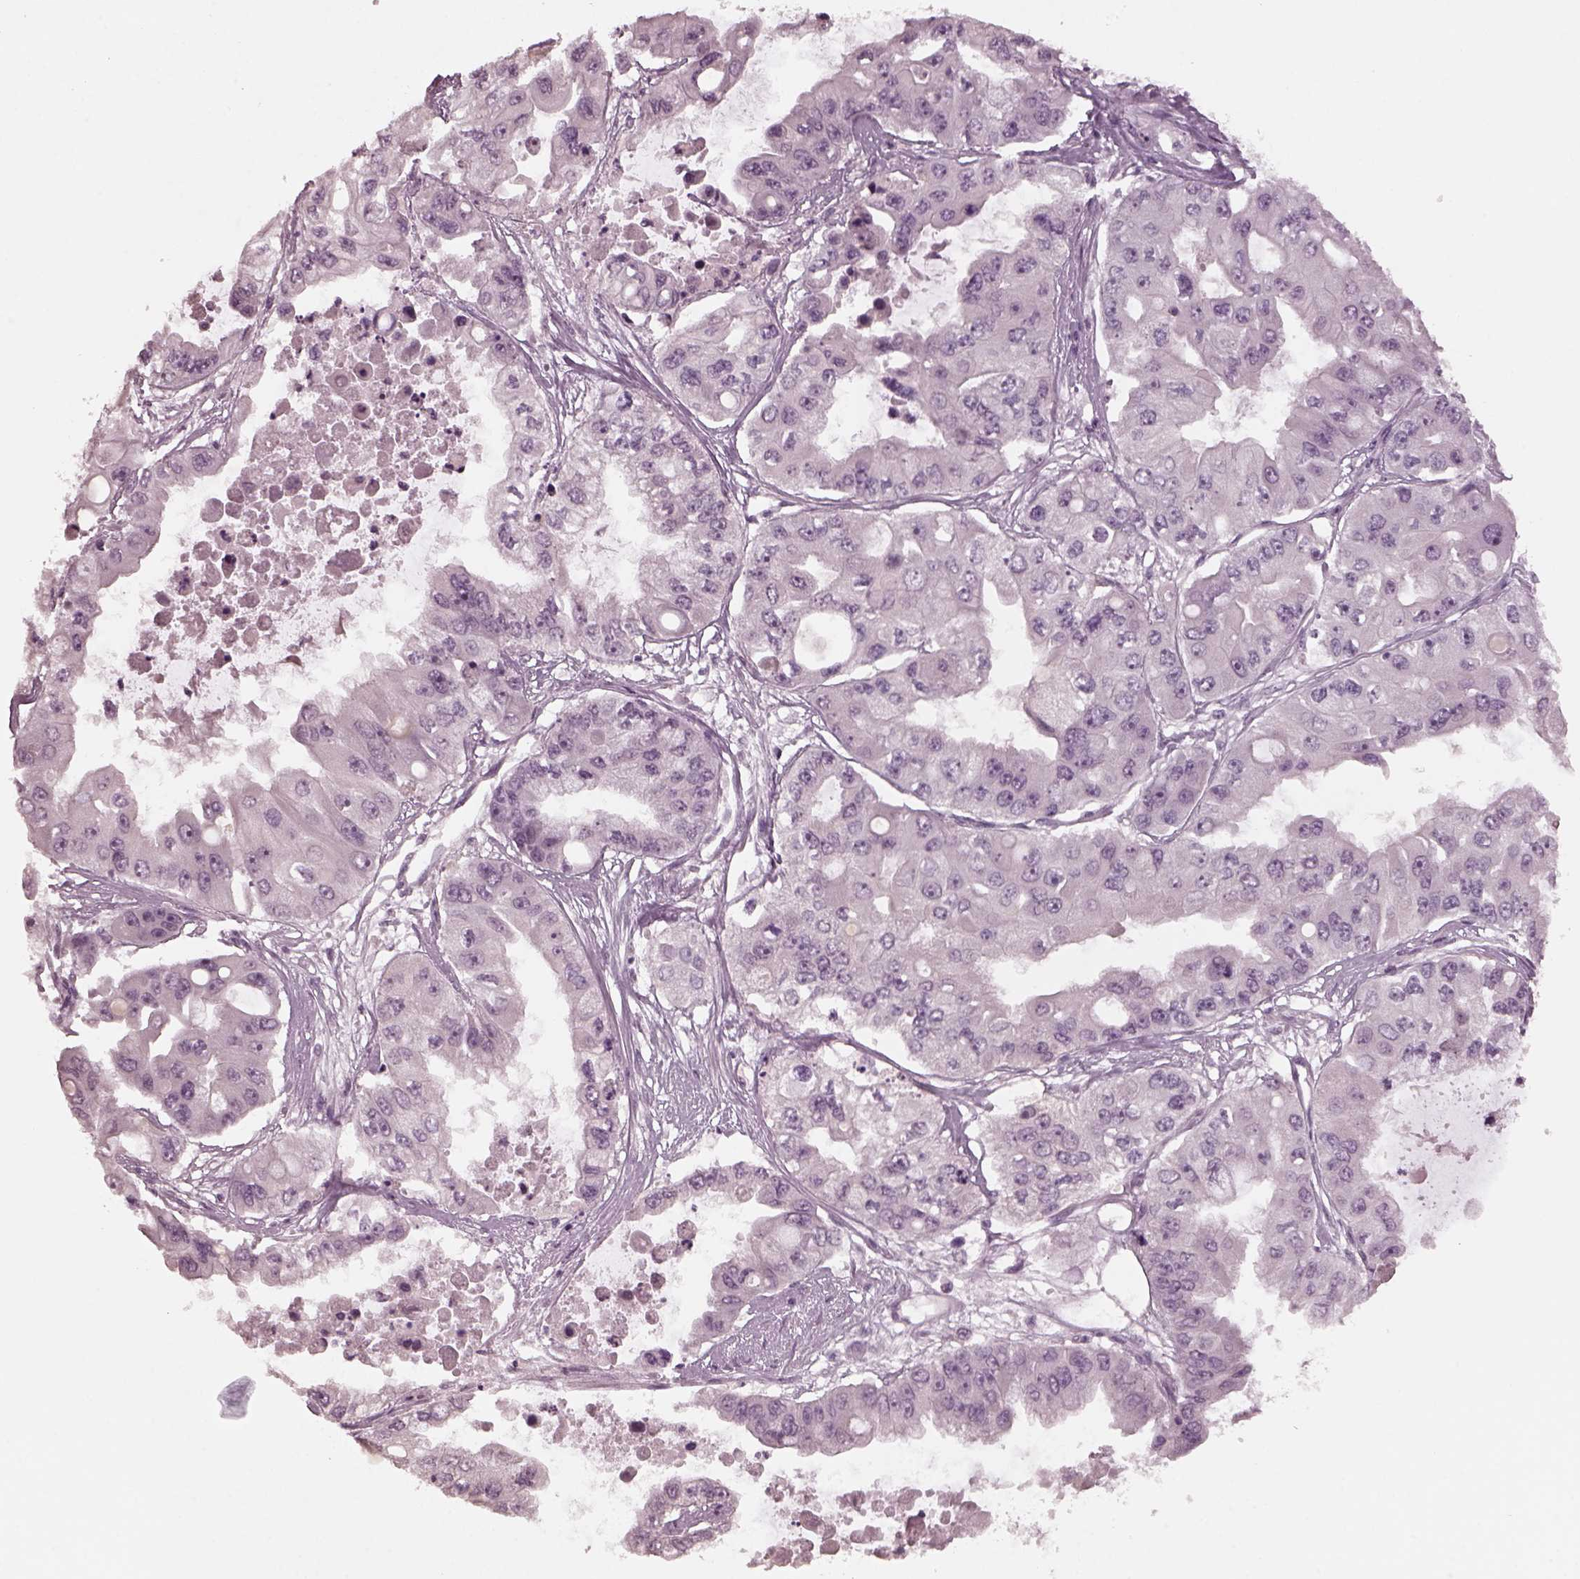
{"staining": {"intensity": "negative", "quantity": "none", "location": "none"}, "tissue": "ovarian cancer", "cell_type": "Tumor cells", "image_type": "cancer", "snomed": [{"axis": "morphology", "description": "Cystadenocarcinoma, serous, NOS"}, {"axis": "topography", "description": "Ovary"}], "caption": "High magnification brightfield microscopy of ovarian cancer stained with DAB (3,3'-diaminobenzidine) (brown) and counterstained with hematoxylin (blue): tumor cells show no significant staining. (Stains: DAB IHC with hematoxylin counter stain, Microscopy: brightfield microscopy at high magnification).", "gene": "RCVRN", "patient": {"sex": "female", "age": 56}}